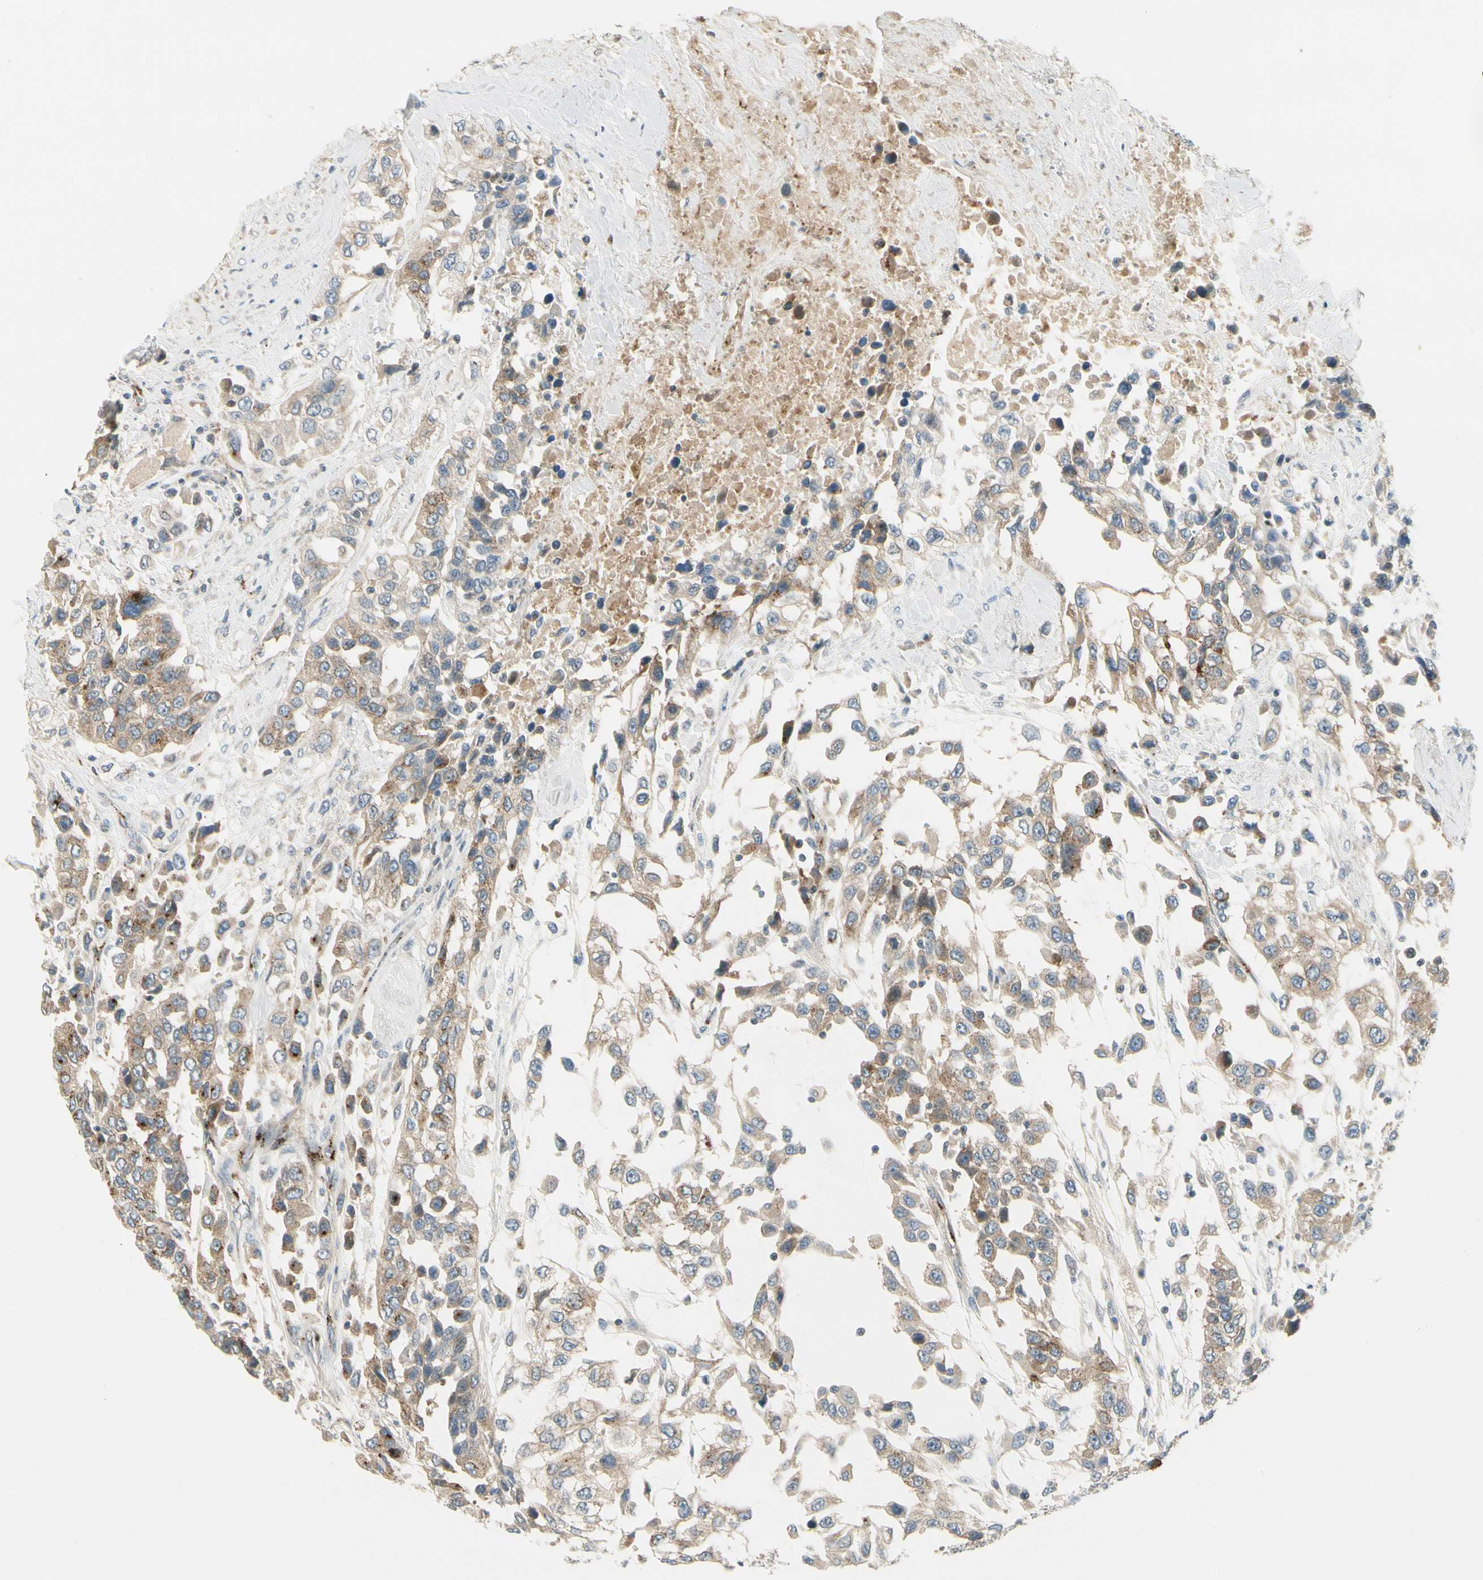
{"staining": {"intensity": "moderate", "quantity": "25%-75%", "location": "cytoplasmic/membranous"}, "tissue": "urothelial cancer", "cell_type": "Tumor cells", "image_type": "cancer", "snomed": [{"axis": "morphology", "description": "Urothelial carcinoma, High grade"}, {"axis": "topography", "description": "Urinary bladder"}], "caption": "Urothelial carcinoma (high-grade) tissue shows moderate cytoplasmic/membranous expression in about 25%-75% of tumor cells The protein of interest is shown in brown color, while the nuclei are stained blue.", "gene": "MANSC1", "patient": {"sex": "female", "age": 80}}